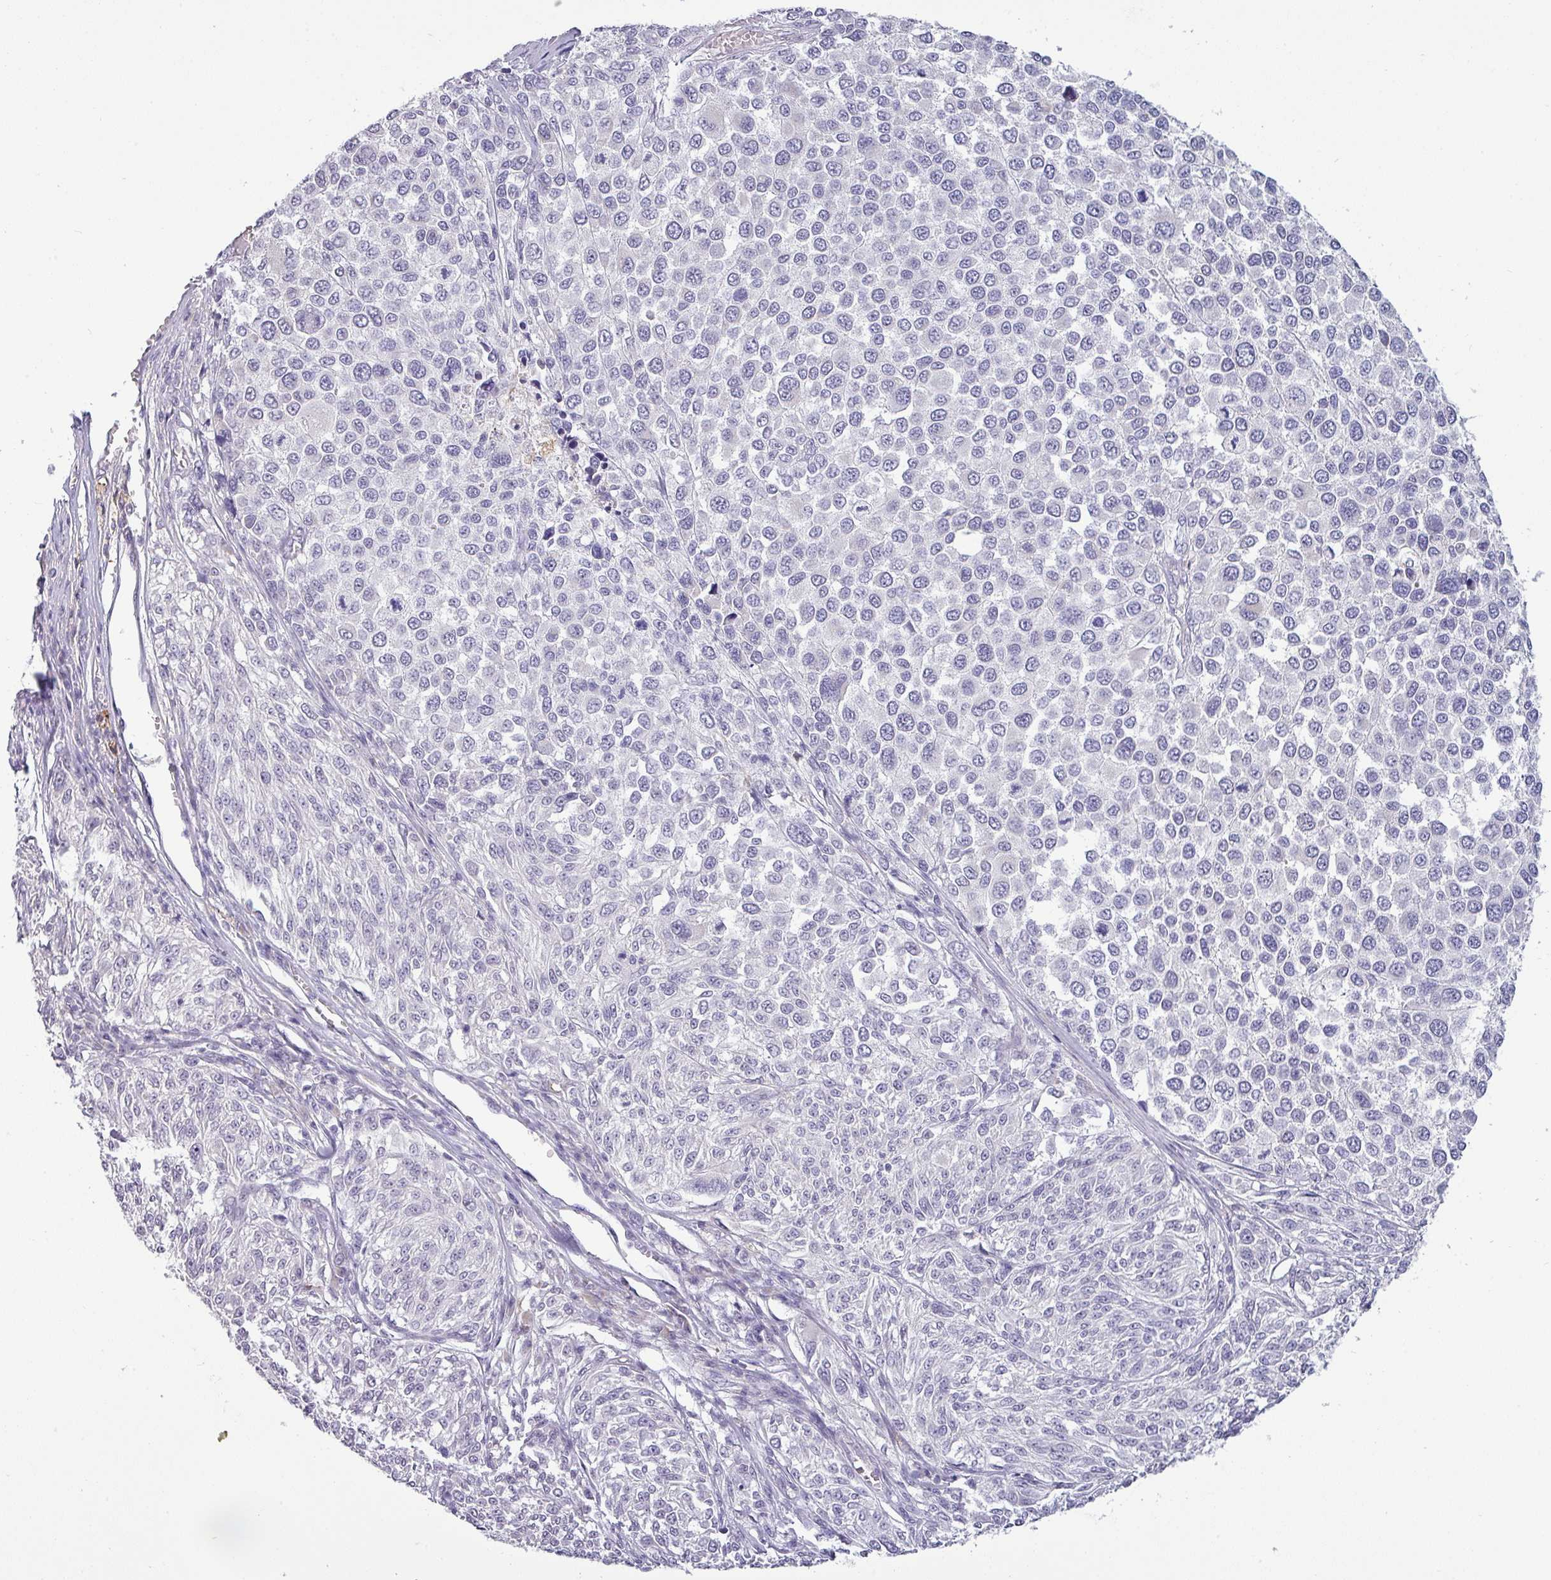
{"staining": {"intensity": "negative", "quantity": "none", "location": "none"}, "tissue": "melanoma", "cell_type": "Tumor cells", "image_type": "cancer", "snomed": [{"axis": "morphology", "description": "Malignant melanoma, NOS"}, {"axis": "topography", "description": "Skin of trunk"}], "caption": "Immunohistochemical staining of human melanoma shows no significant expression in tumor cells.", "gene": "SLC26A9", "patient": {"sex": "male", "age": 71}}